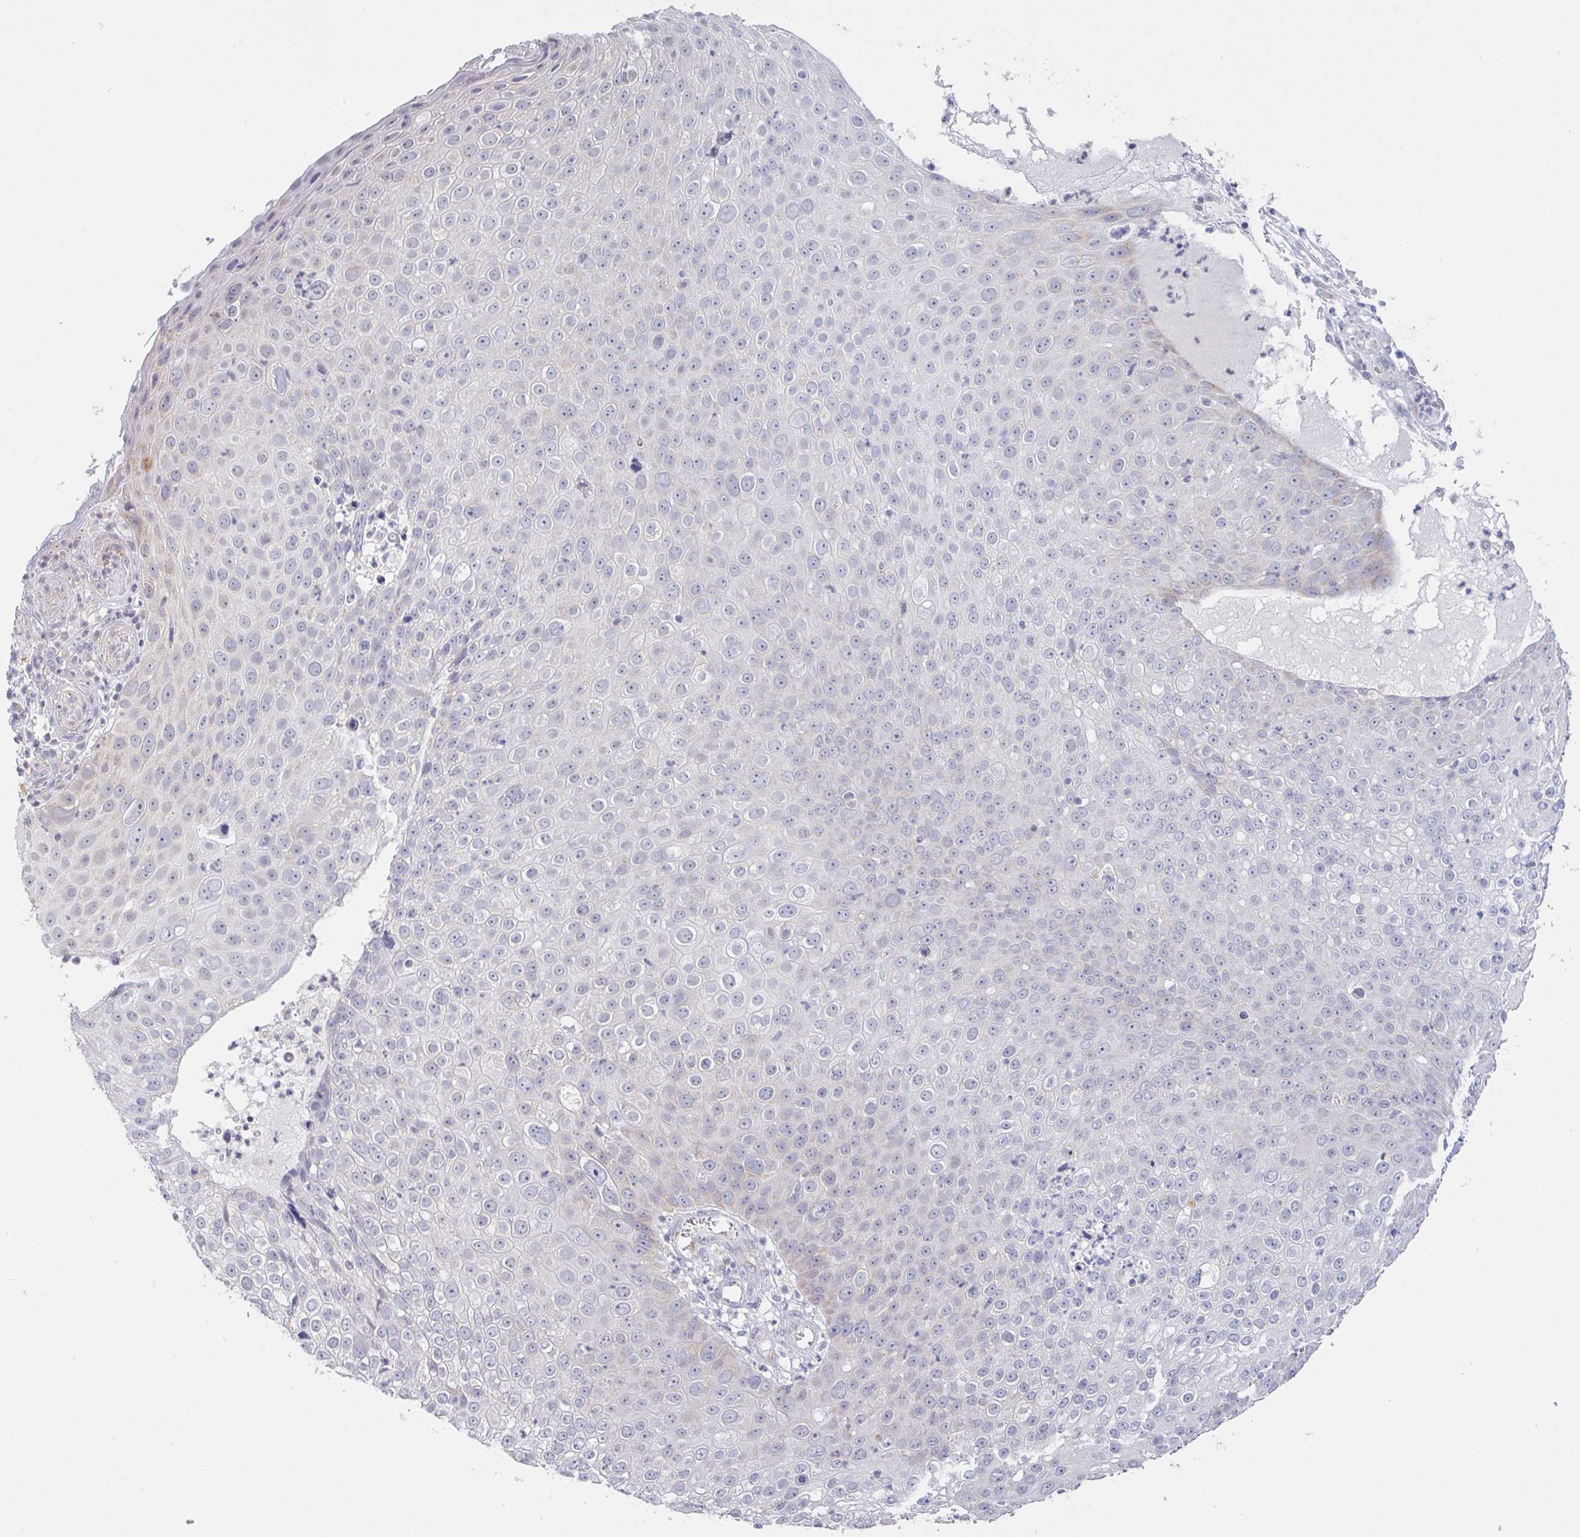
{"staining": {"intensity": "negative", "quantity": "none", "location": "none"}, "tissue": "skin cancer", "cell_type": "Tumor cells", "image_type": "cancer", "snomed": [{"axis": "morphology", "description": "Squamous cell carcinoma, NOS"}, {"axis": "topography", "description": "Skin"}], "caption": "Tumor cells show no significant staining in skin cancer (squamous cell carcinoma).", "gene": "PLCD4", "patient": {"sex": "male", "age": 71}}